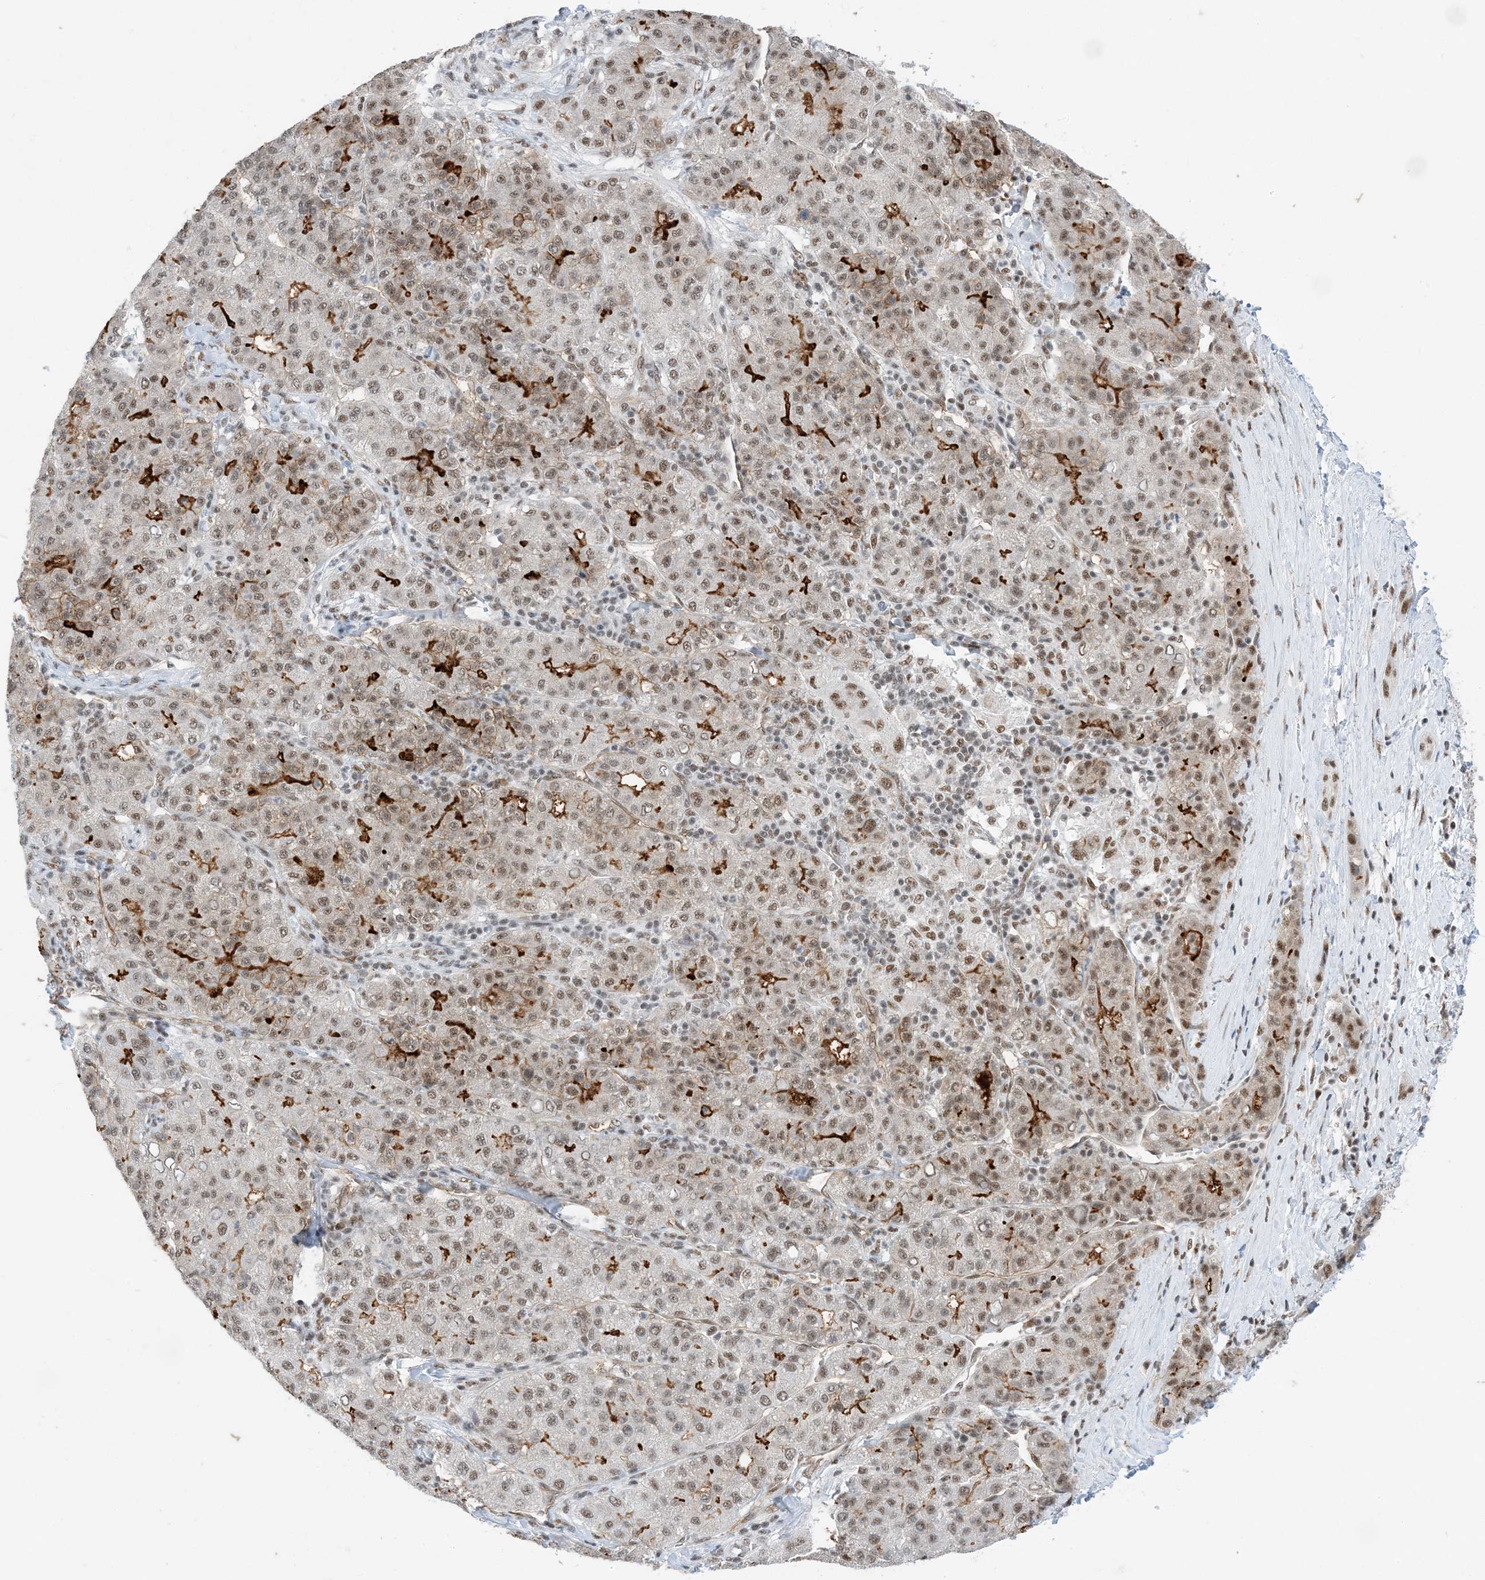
{"staining": {"intensity": "moderate", "quantity": ">75%", "location": "cytoplasmic/membranous,nuclear"}, "tissue": "liver cancer", "cell_type": "Tumor cells", "image_type": "cancer", "snomed": [{"axis": "morphology", "description": "Carcinoma, Hepatocellular, NOS"}, {"axis": "topography", "description": "Liver"}], "caption": "Protein staining by immunohistochemistry (IHC) displays moderate cytoplasmic/membranous and nuclear staining in approximately >75% of tumor cells in liver cancer (hepatocellular carcinoma). Using DAB (3,3'-diaminobenzidine) (brown) and hematoxylin (blue) stains, captured at high magnification using brightfield microscopy.", "gene": "SF3A3", "patient": {"sex": "male", "age": 65}}